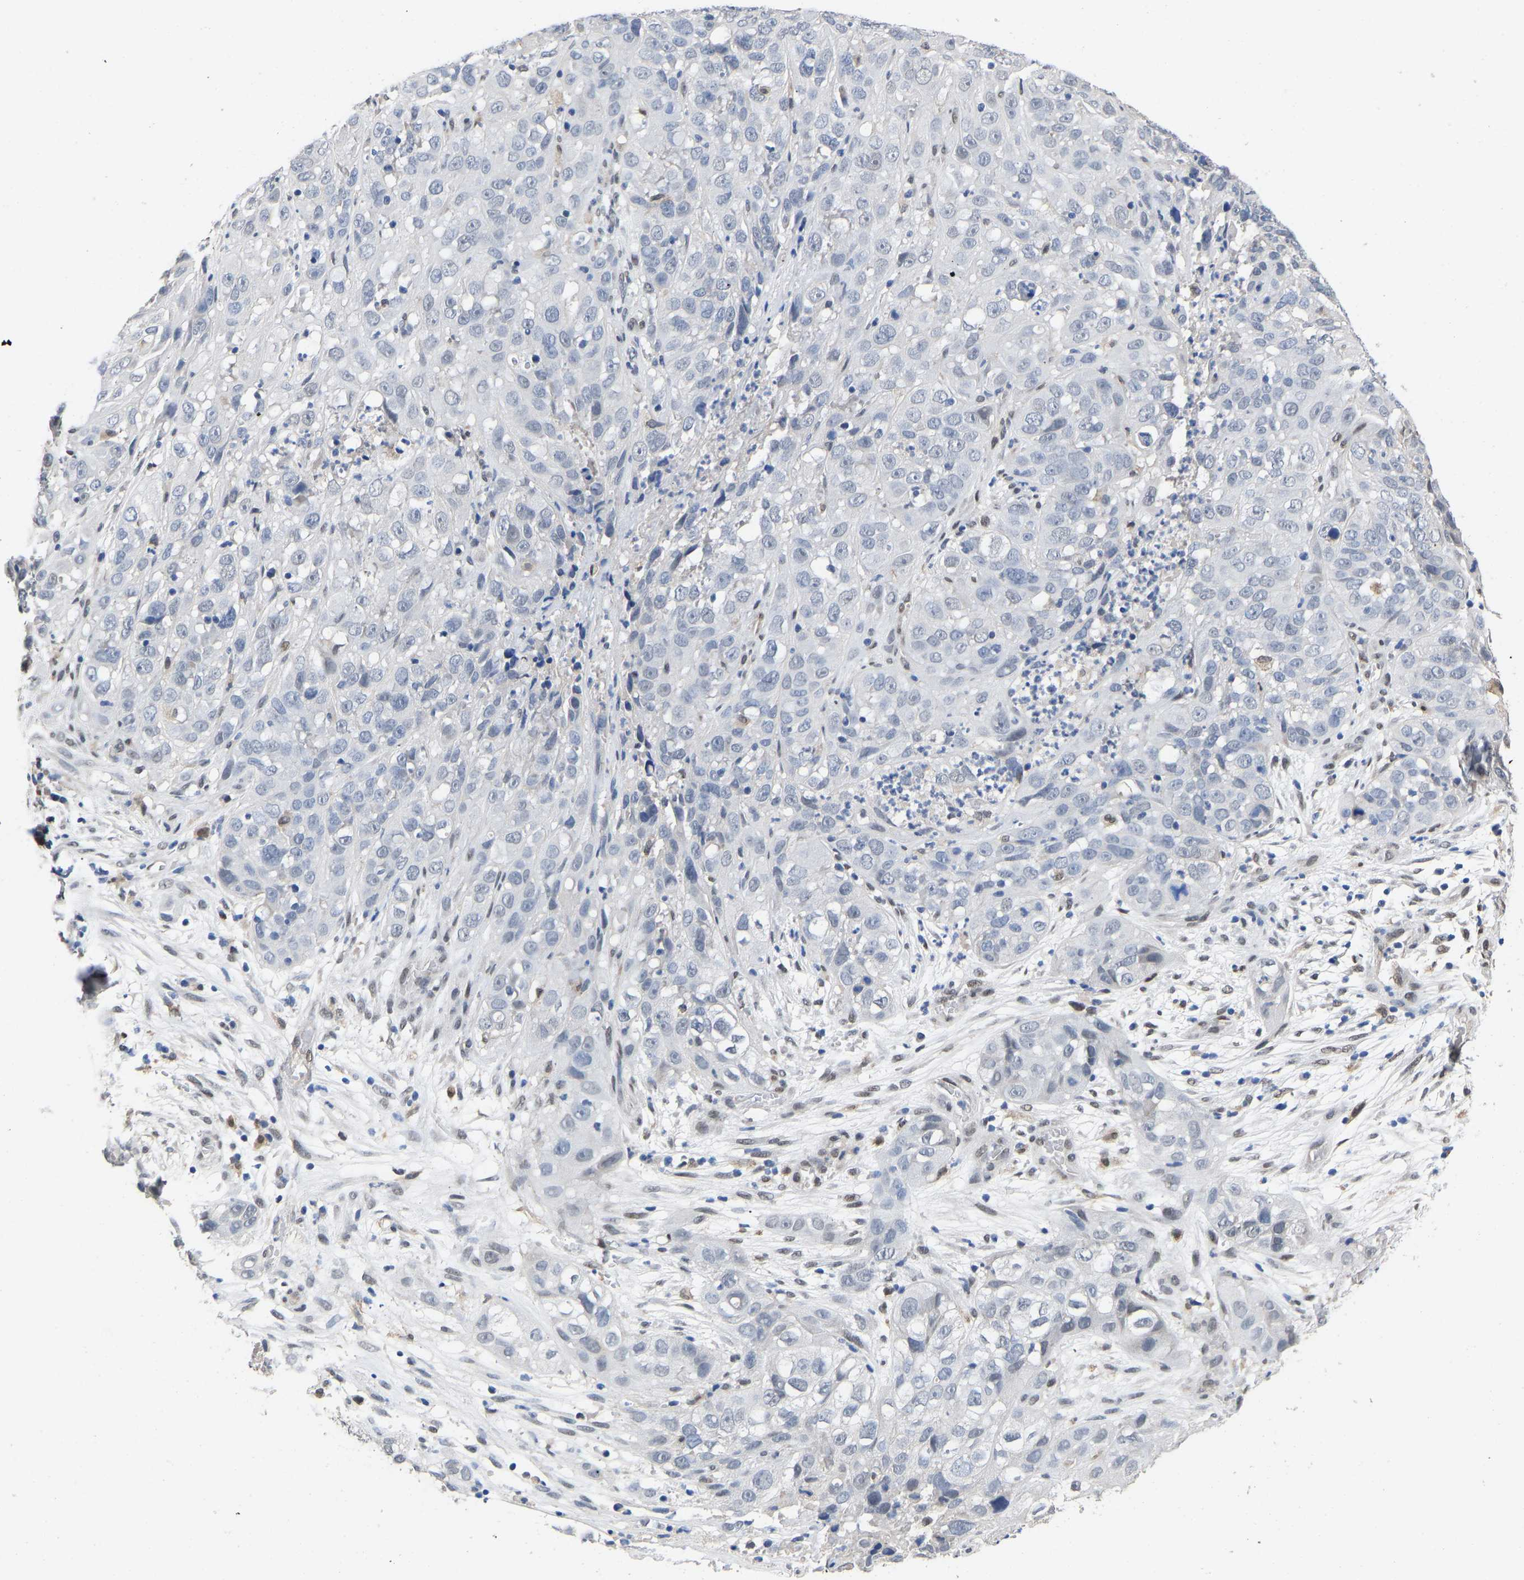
{"staining": {"intensity": "negative", "quantity": "none", "location": "none"}, "tissue": "cervical cancer", "cell_type": "Tumor cells", "image_type": "cancer", "snomed": [{"axis": "morphology", "description": "Squamous cell carcinoma, NOS"}, {"axis": "topography", "description": "Cervix"}], "caption": "Tumor cells are negative for protein expression in human cervical squamous cell carcinoma.", "gene": "QKI", "patient": {"sex": "female", "age": 32}}